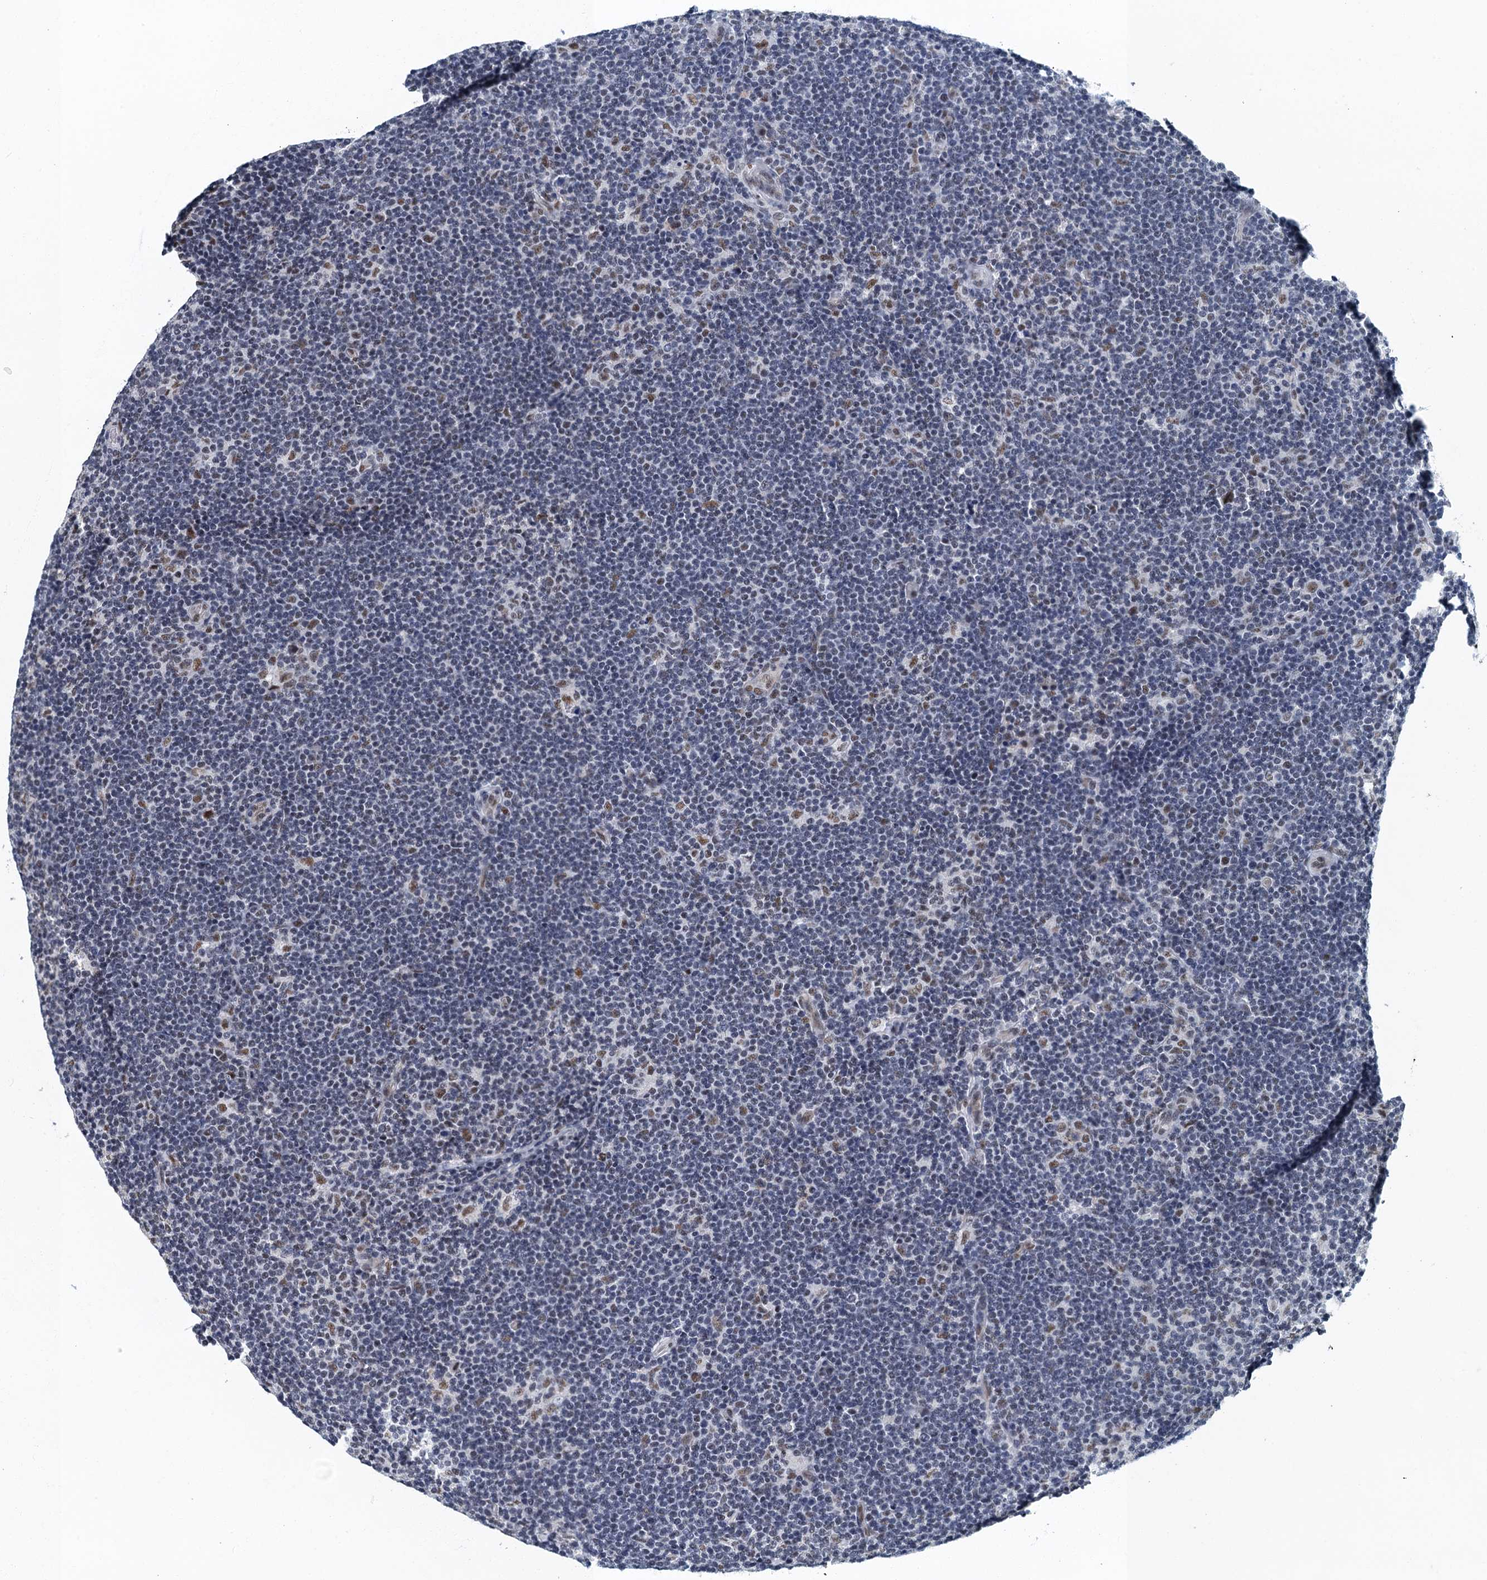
{"staining": {"intensity": "moderate", "quantity": ">75%", "location": "nuclear"}, "tissue": "lymphoma", "cell_type": "Tumor cells", "image_type": "cancer", "snomed": [{"axis": "morphology", "description": "Hodgkin's disease, NOS"}, {"axis": "topography", "description": "Lymph node"}], "caption": "Hodgkin's disease stained with a brown dye exhibits moderate nuclear positive staining in about >75% of tumor cells.", "gene": "GADL1", "patient": {"sex": "female", "age": 57}}